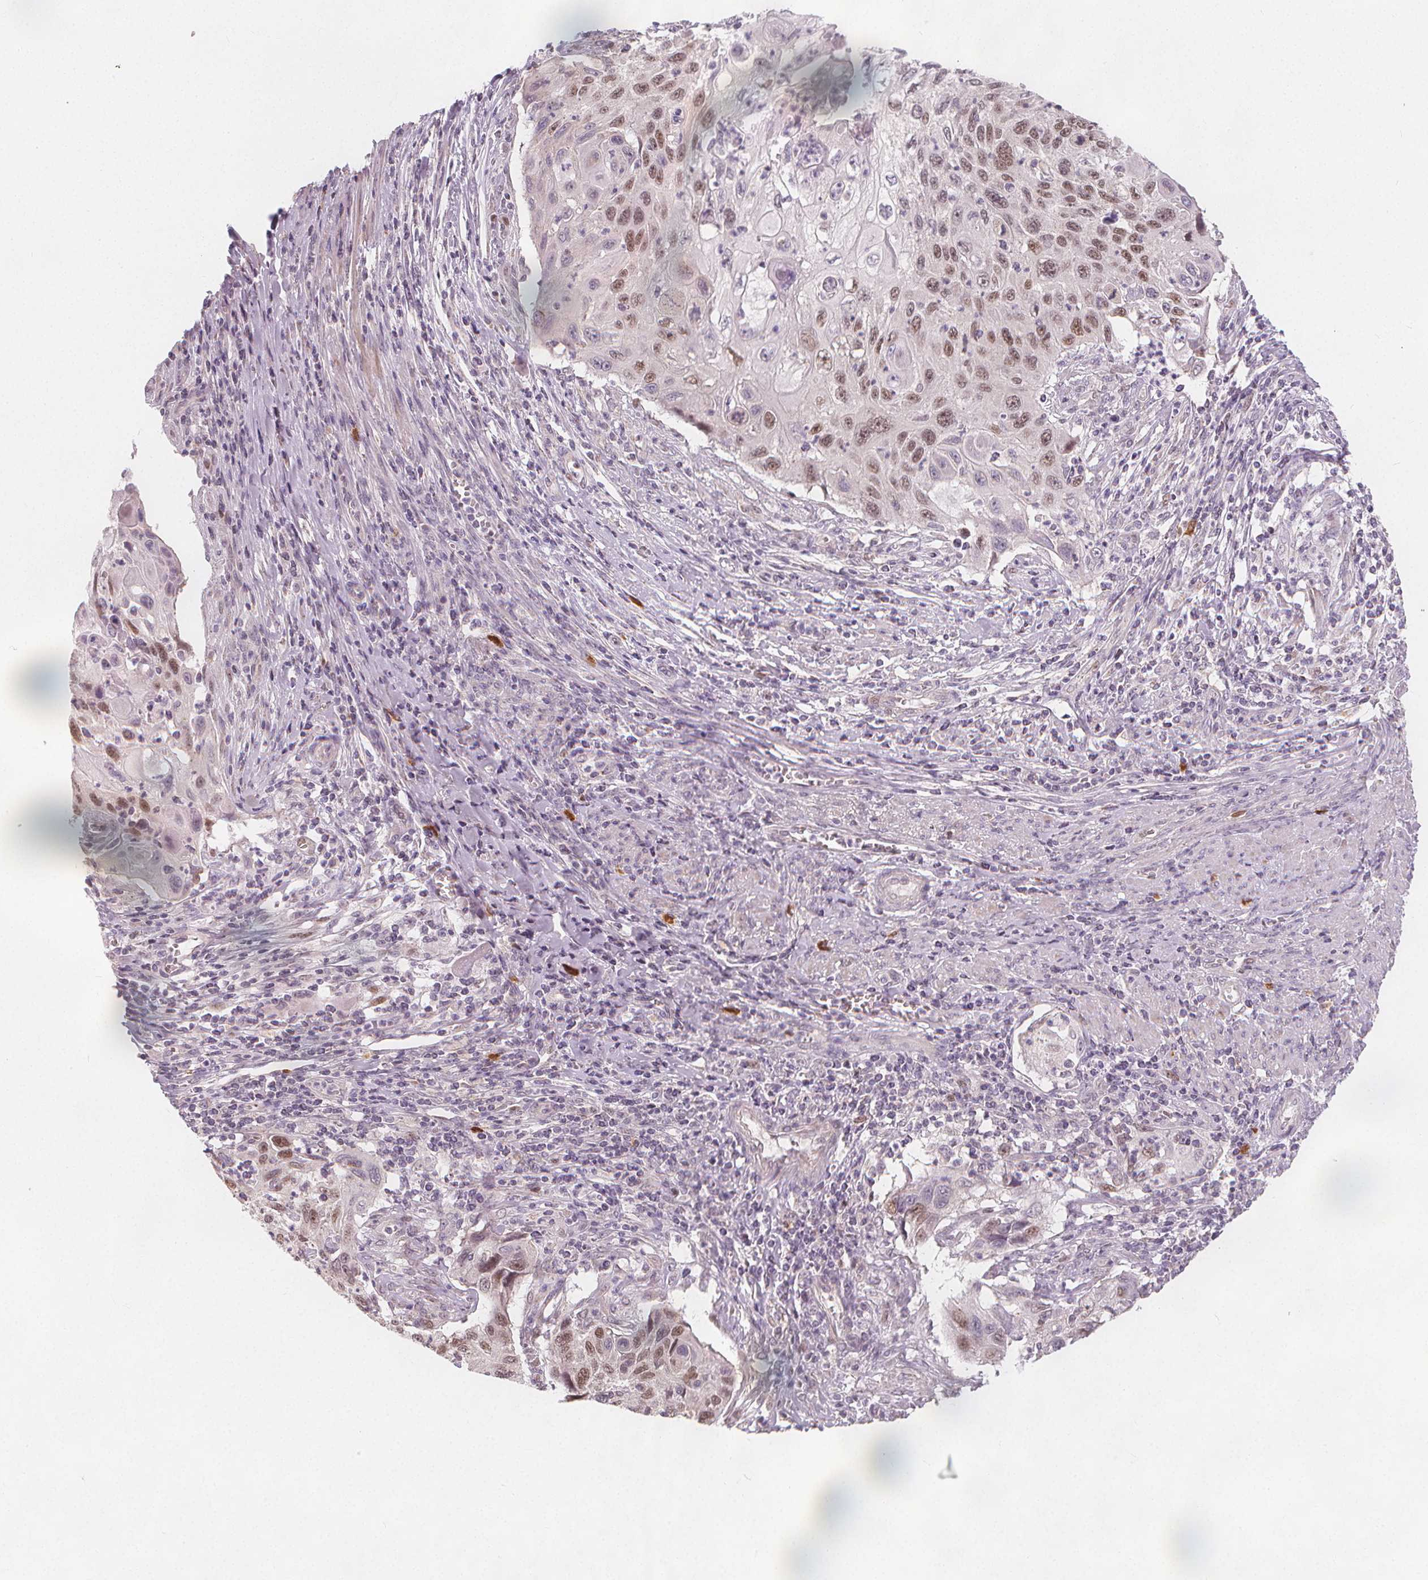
{"staining": {"intensity": "moderate", "quantity": "25%-75%", "location": "nuclear"}, "tissue": "cervical cancer", "cell_type": "Tumor cells", "image_type": "cancer", "snomed": [{"axis": "morphology", "description": "Squamous cell carcinoma, NOS"}, {"axis": "topography", "description": "Cervix"}], "caption": "The micrograph shows a brown stain indicating the presence of a protein in the nuclear of tumor cells in cervical squamous cell carcinoma. The staining is performed using DAB (3,3'-diaminobenzidine) brown chromogen to label protein expression. The nuclei are counter-stained blue using hematoxylin.", "gene": "TIPIN", "patient": {"sex": "female", "age": 70}}